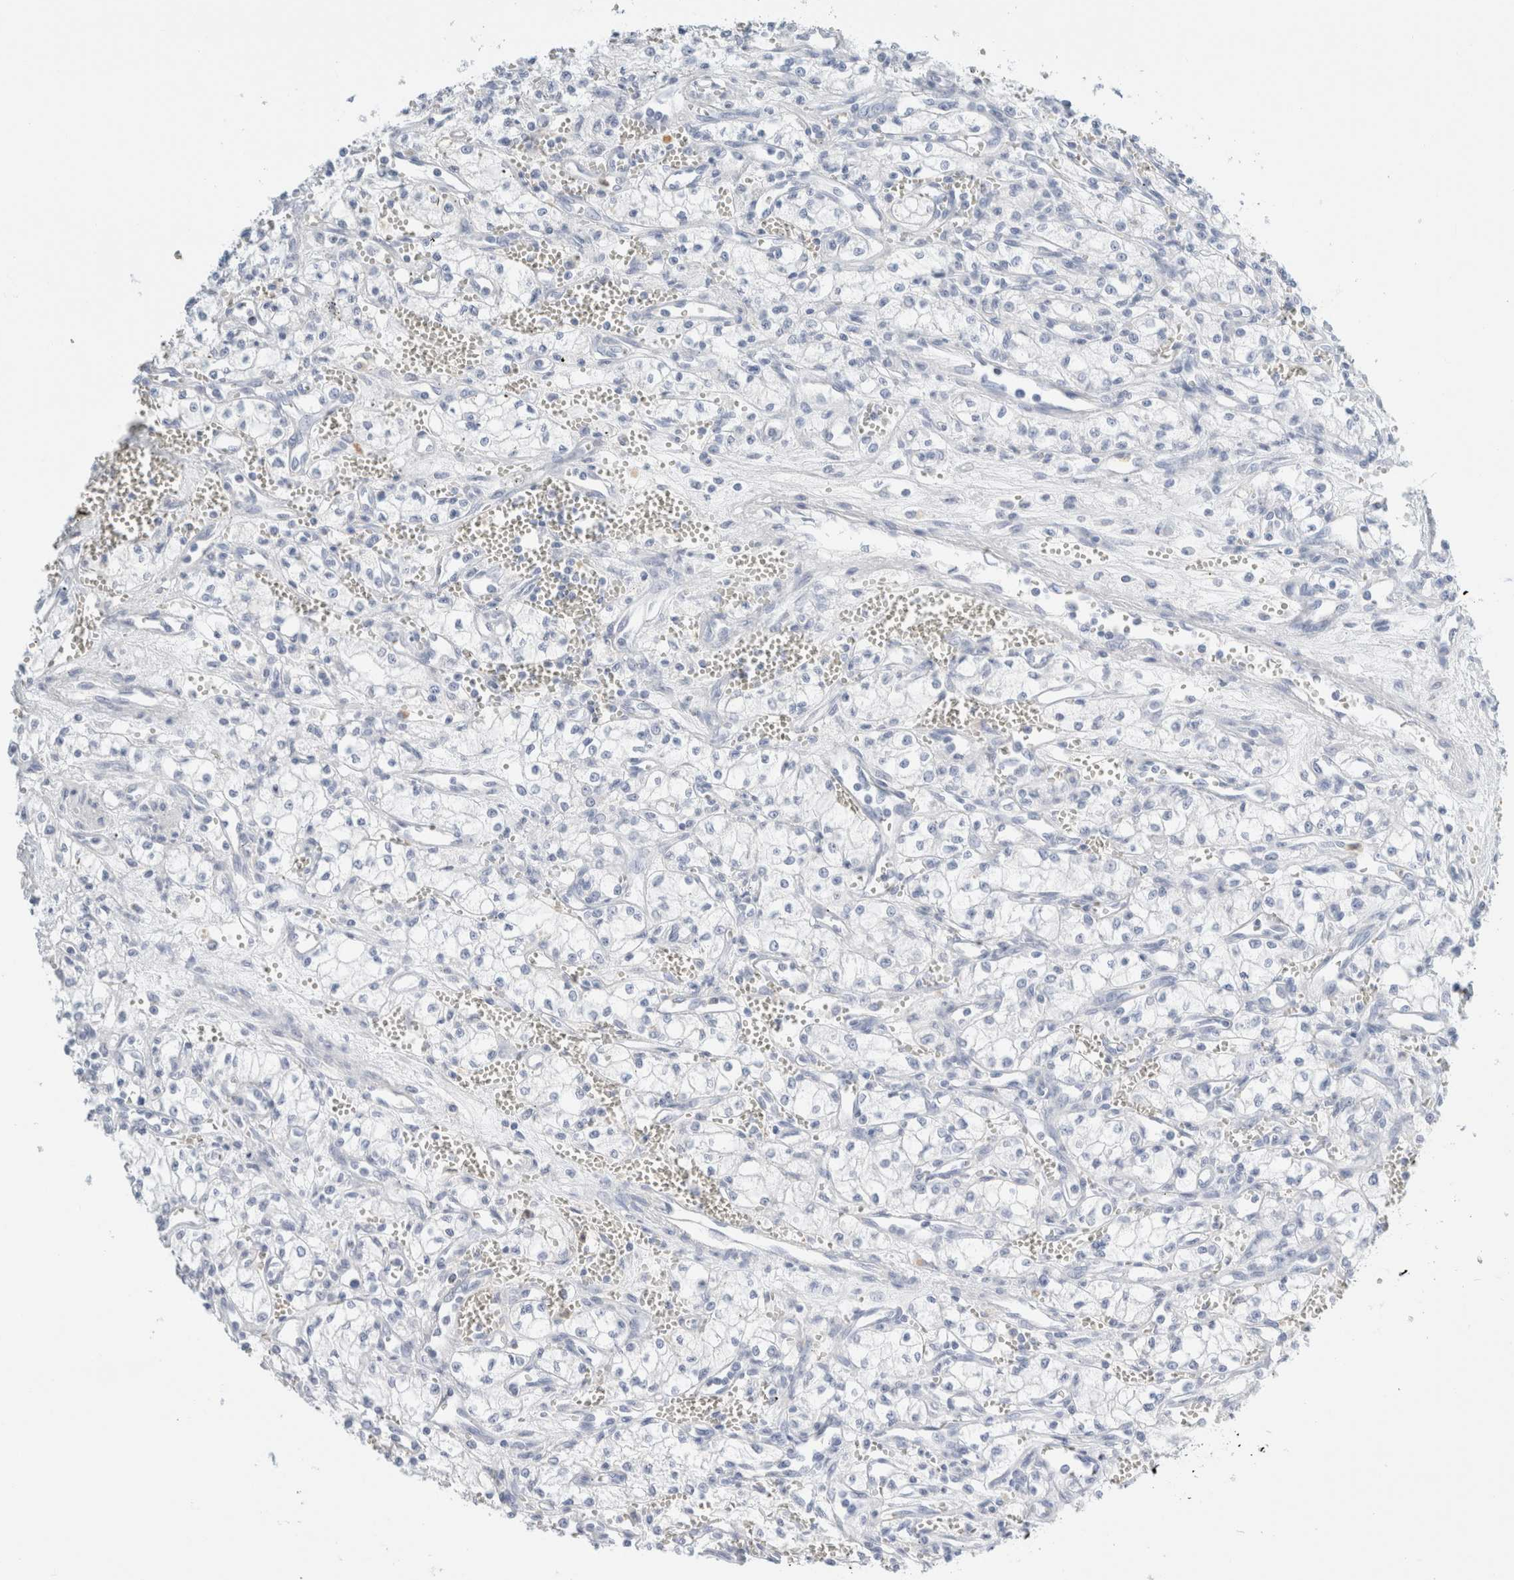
{"staining": {"intensity": "negative", "quantity": "none", "location": "none"}, "tissue": "renal cancer", "cell_type": "Tumor cells", "image_type": "cancer", "snomed": [{"axis": "morphology", "description": "Adenocarcinoma, NOS"}, {"axis": "topography", "description": "Kidney"}], "caption": "This is a photomicrograph of immunohistochemistry (IHC) staining of renal cancer (adenocarcinoma), which shows no expression in tumor cells. The staining is performed using DAB (3,3'-diaminobenzidine) brown chromogen with nuclei counter-stained in using hematoxylin.", "gene": "ARG1", "patient": {"sex": "male", "age": 59}}